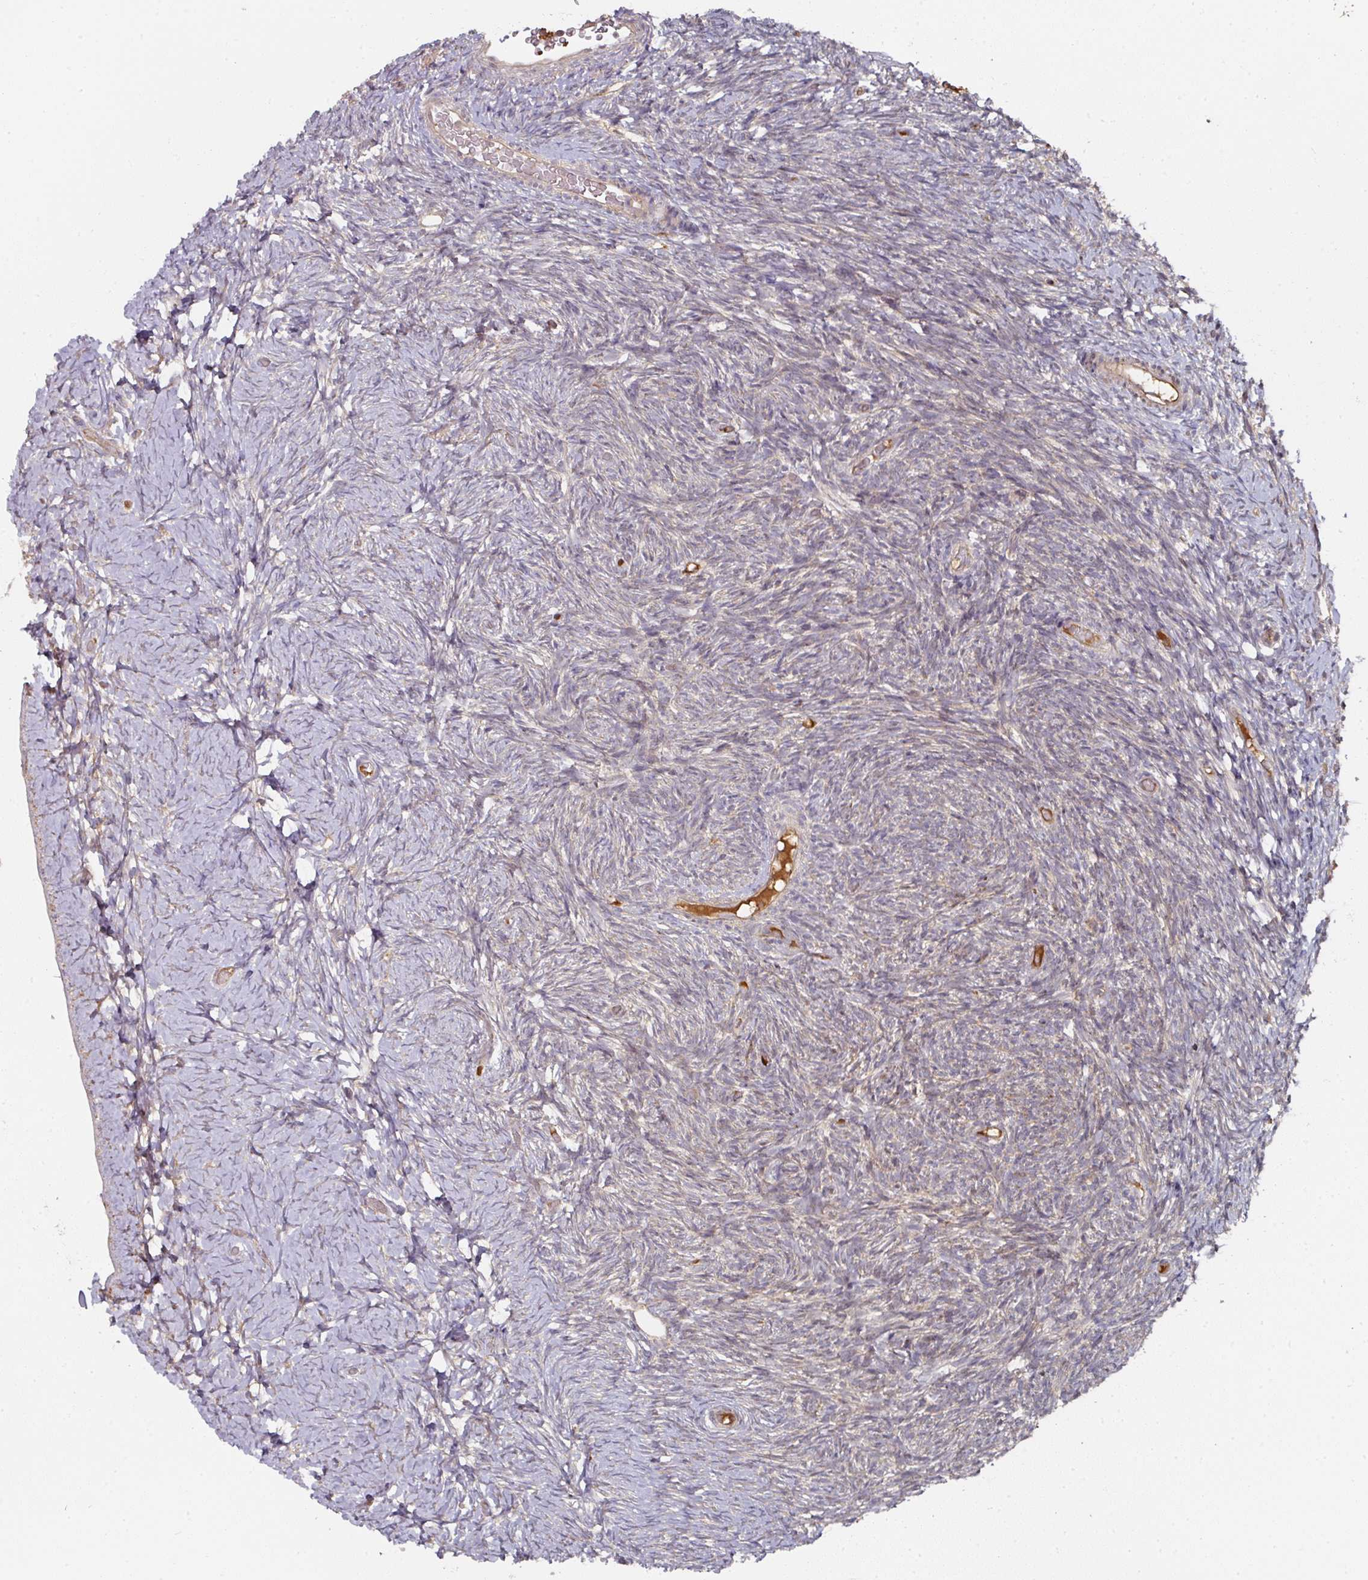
{"staining": {"intensity": "moderate", "quantity": ">75%", "location": "cytoplasmic/membranous"}, "tissue": "ovary", "cell_type": "Follicle cells", "image_type": "normal", "snomed": [{"axis": "morphology", "description": "Normal tissue, NOS"}, {"axis": "topography", "description": "Ovary"}], "caption": "Protein expression analysis of benign ovary shows moderate cytoplasmic/membranous staining in about >75% of follicle cells. The protein of interest is stained brown, and the nuclei are stained in blue (DAB (3,3'-diaminobenzidine) IHC with brightfield microscopy, high magnification).", "gene": "CEP95", "patient": {"sex": "female", "age": 39}}